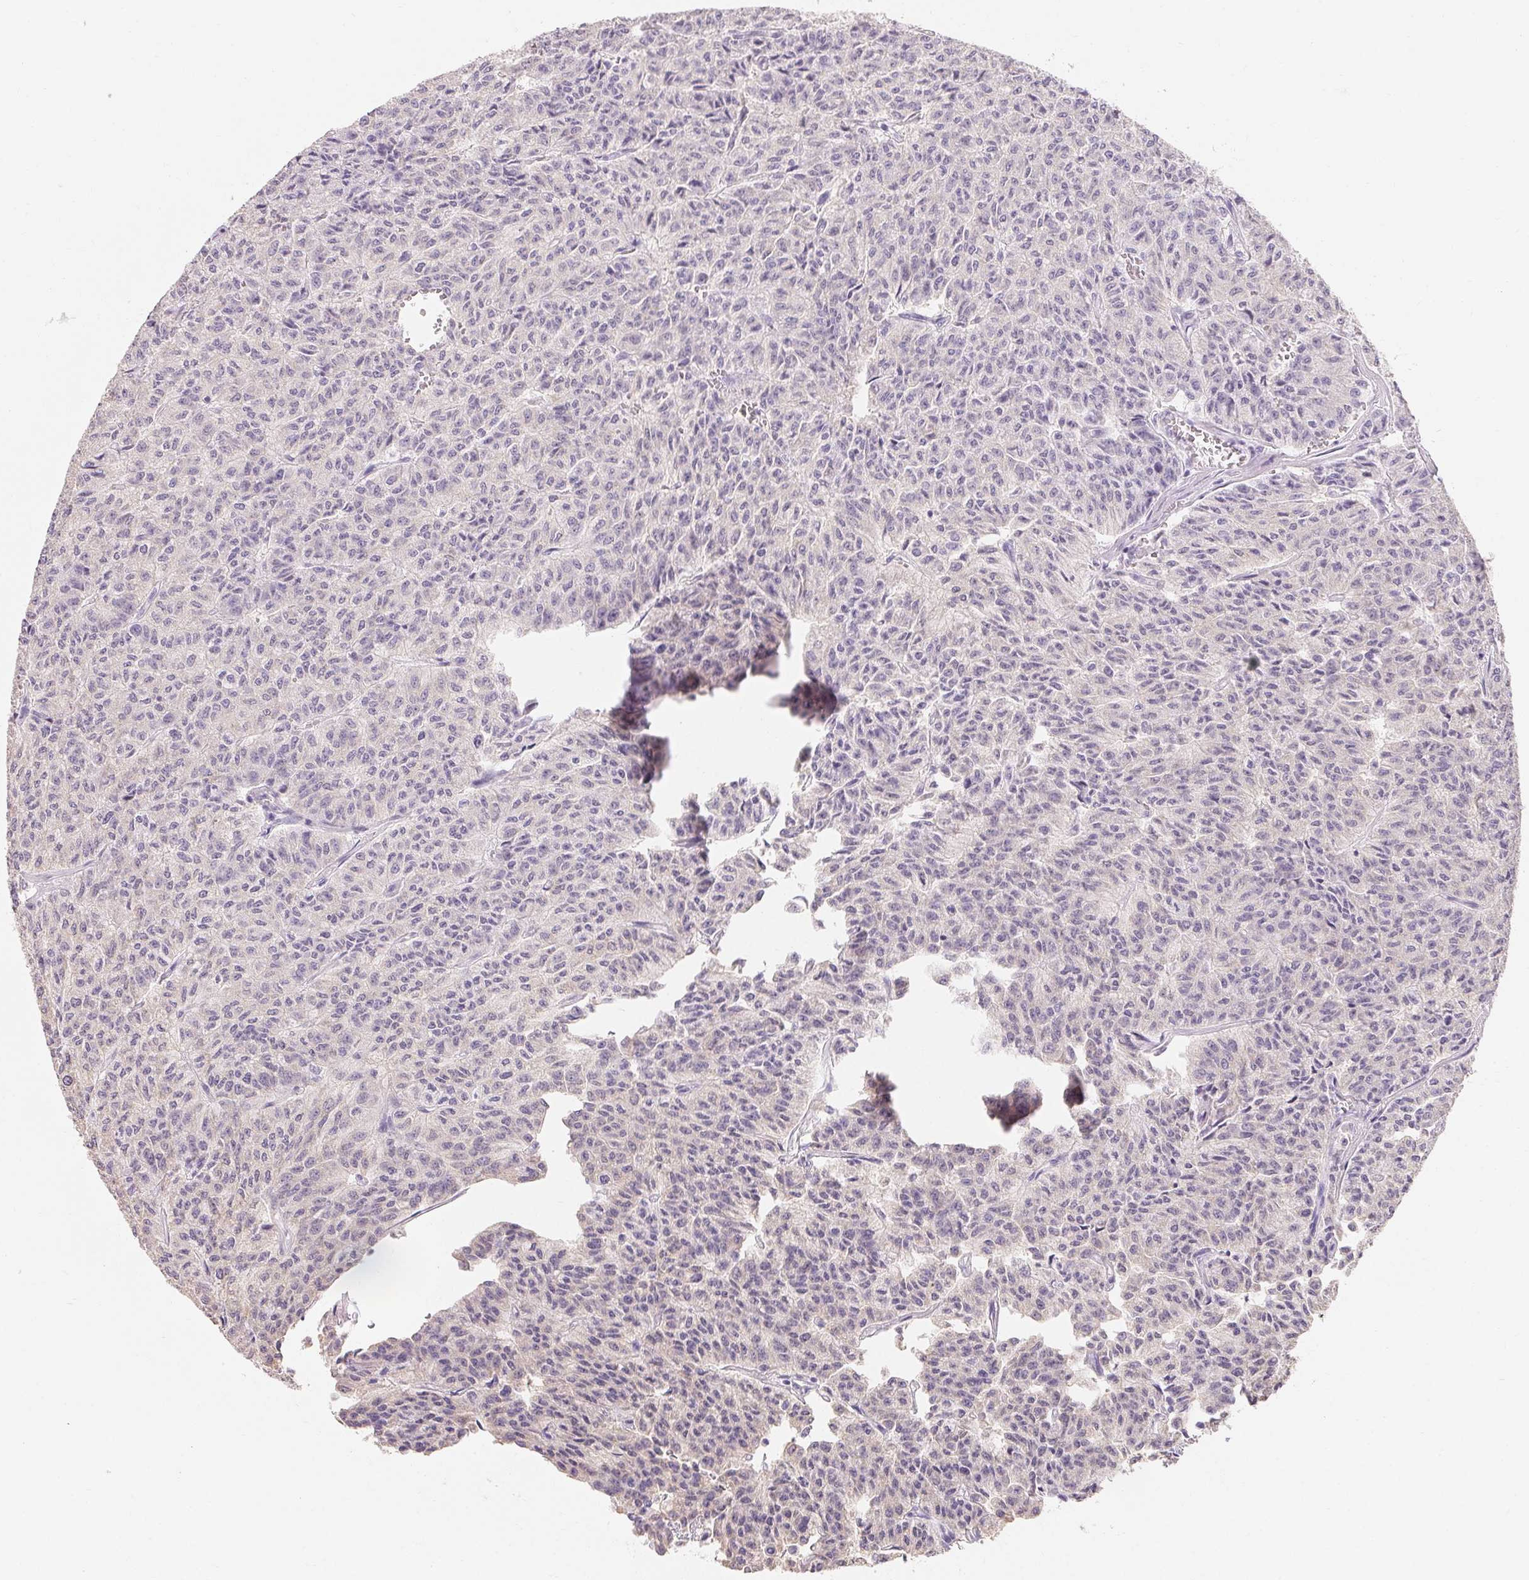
{"staining": {"intensity": "negative", "quantity": "none", "location": "none"}, "tissue": "carcinoid", "cell_type": "Tumor cells", "image_type": "cancer", "snomed": [{"axis": "morphology", "description": "Carcinoid, malignant, NOS"}, {"axis": "topography", "description": "Lung"}], "caption": "High power microscopy micrograph of an immunohistochemistry (IHC) photomicrograph of malignant carcinoid, revealing no significant positivity in tumor cells.", "gene": "MAP7D2", "patient": {"sex": "male", "age": 71}}